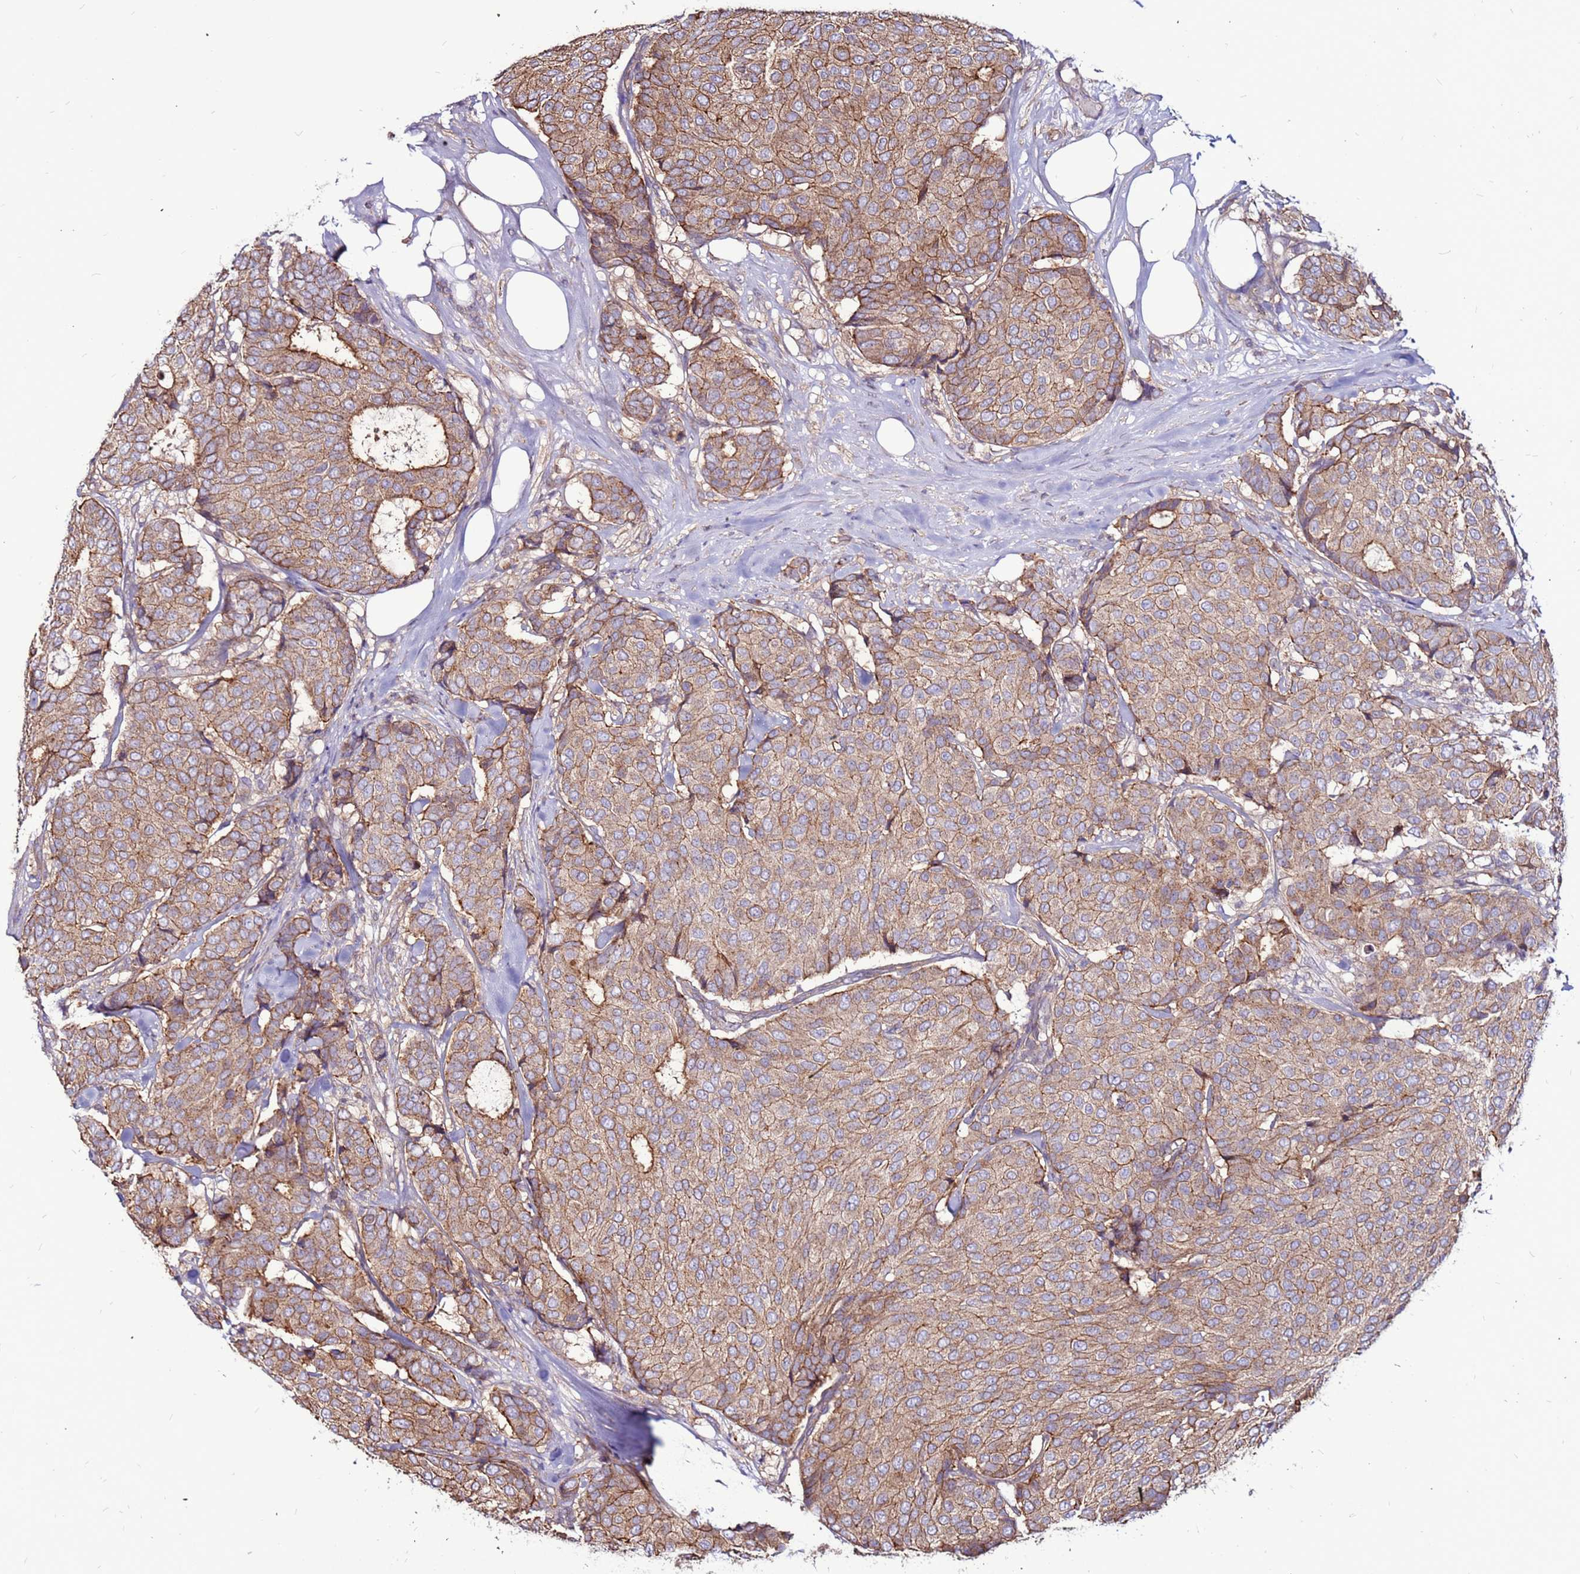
{"staining": {"intensity": "moderate", "quantity": ">75%", "location": "cytoplasmic/membranous"}, "tissue": "breast cancer", "cell_type": "Tumor cells", "image_type": "cancer", "snomed": [{"axis": "morphology", "description": "Duct carcinoma"}, {"axis": "topography", "description": "Breast"}], "caption": "Protein staining of infiltrating ductal carcinoma (breast) tissue exhibits moderate cytoplasmic/membranous positivity in about >75% of tumor cells.", "gene": "NRN1L", "patient": {"sex": "female", "age": 75}}